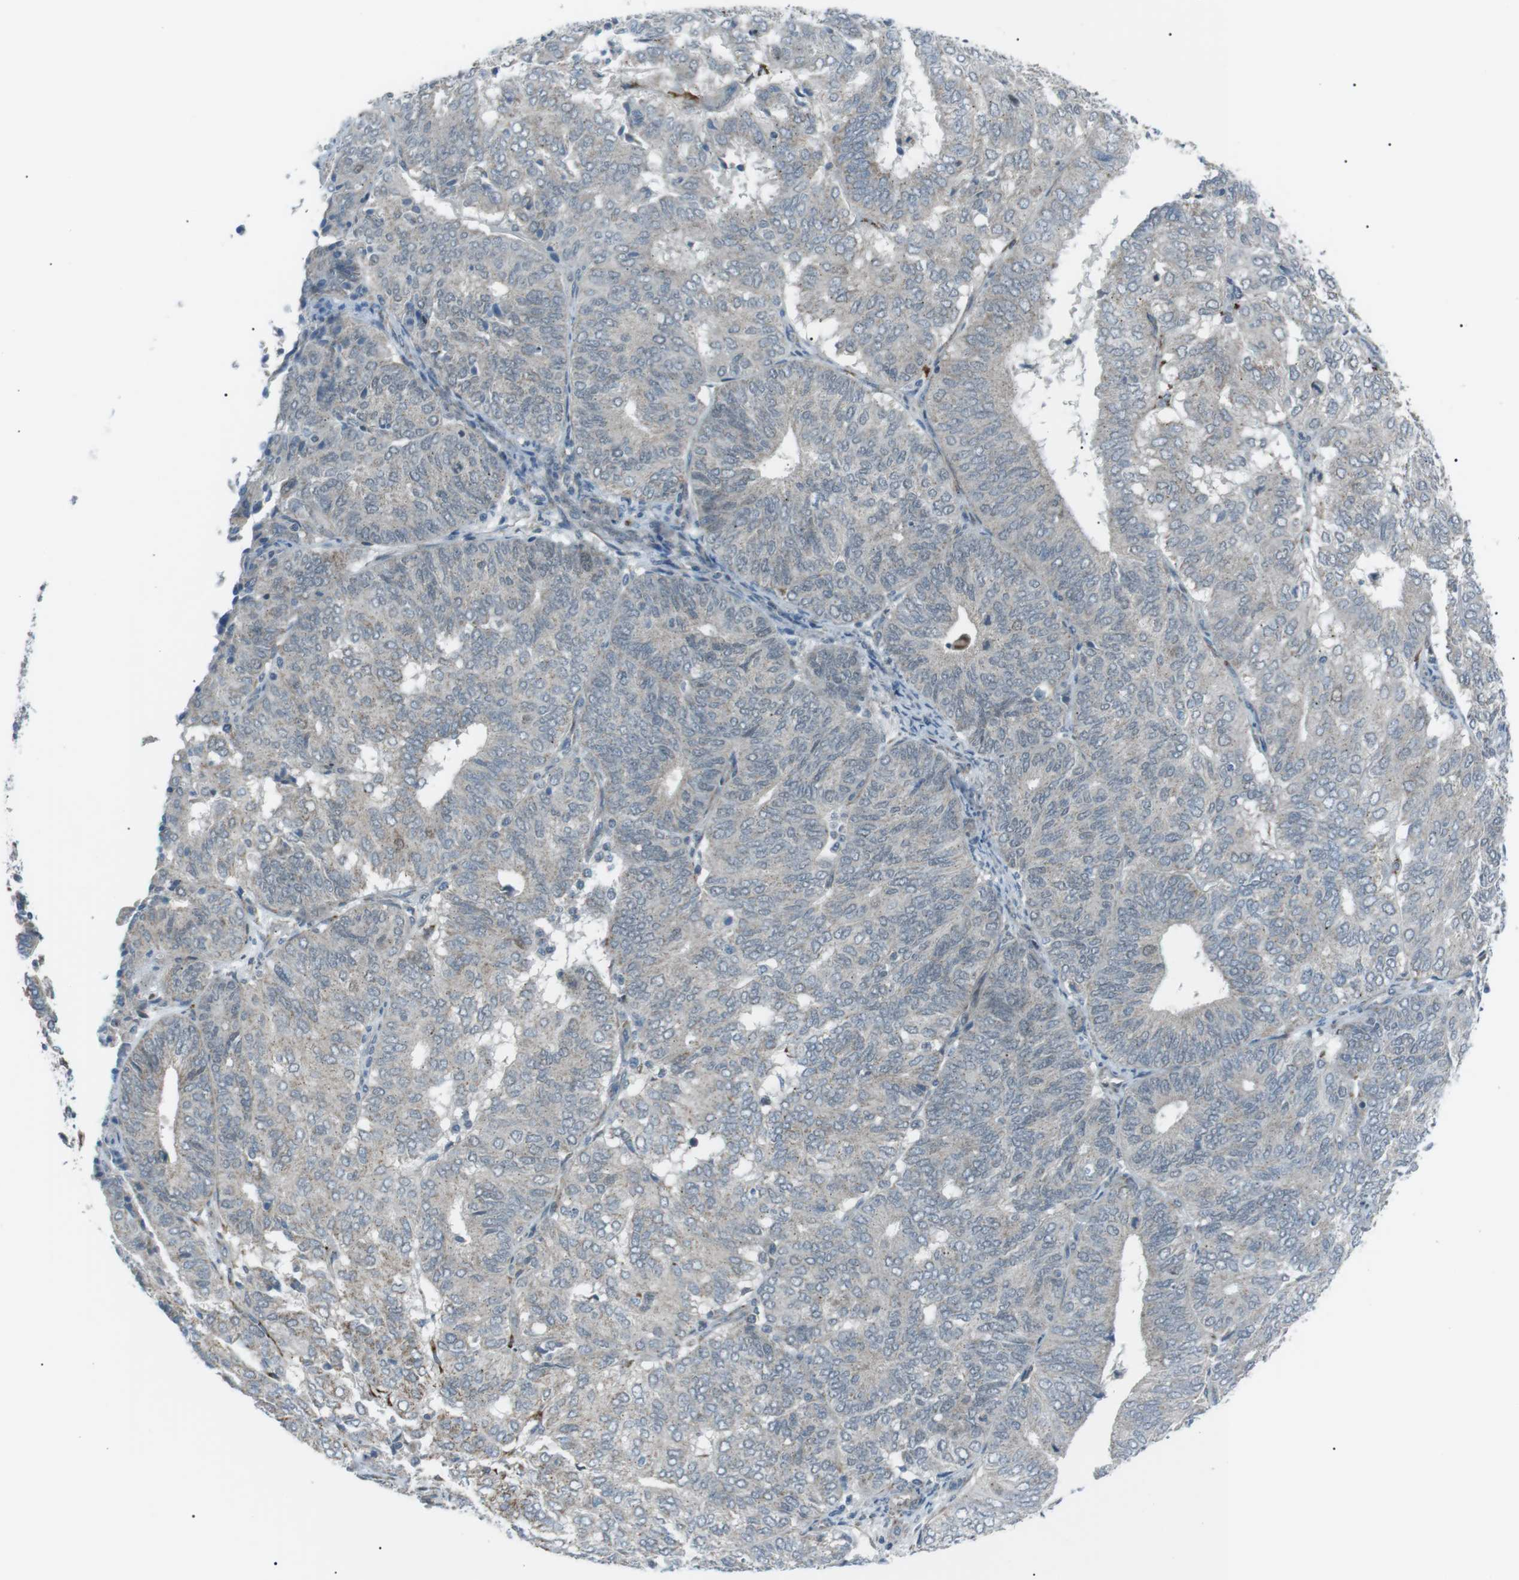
{"staining": {"intensity": "negative", "quantity": "none", "location": "none"}, "tissue": "endometrial cancer", "cell_type": "Tumor cells", "image_type": "cancer", "snomed": [{"axis": "morphology", "description": "Adenocarcinoma, NOS"}, {"axis": "topography", "description": "Uterus"}], "caption": "IHC of endometrial adenocarcinoma exhibits no positivity in tumor cells. The staining was performed using DAB to visualize the protein expression in brown, while the nuclei were stained in blue with hematoxylin (Magnification: 20x).", "gene": "ARID5B", "patient": {"sex": "female", "age": 60}}